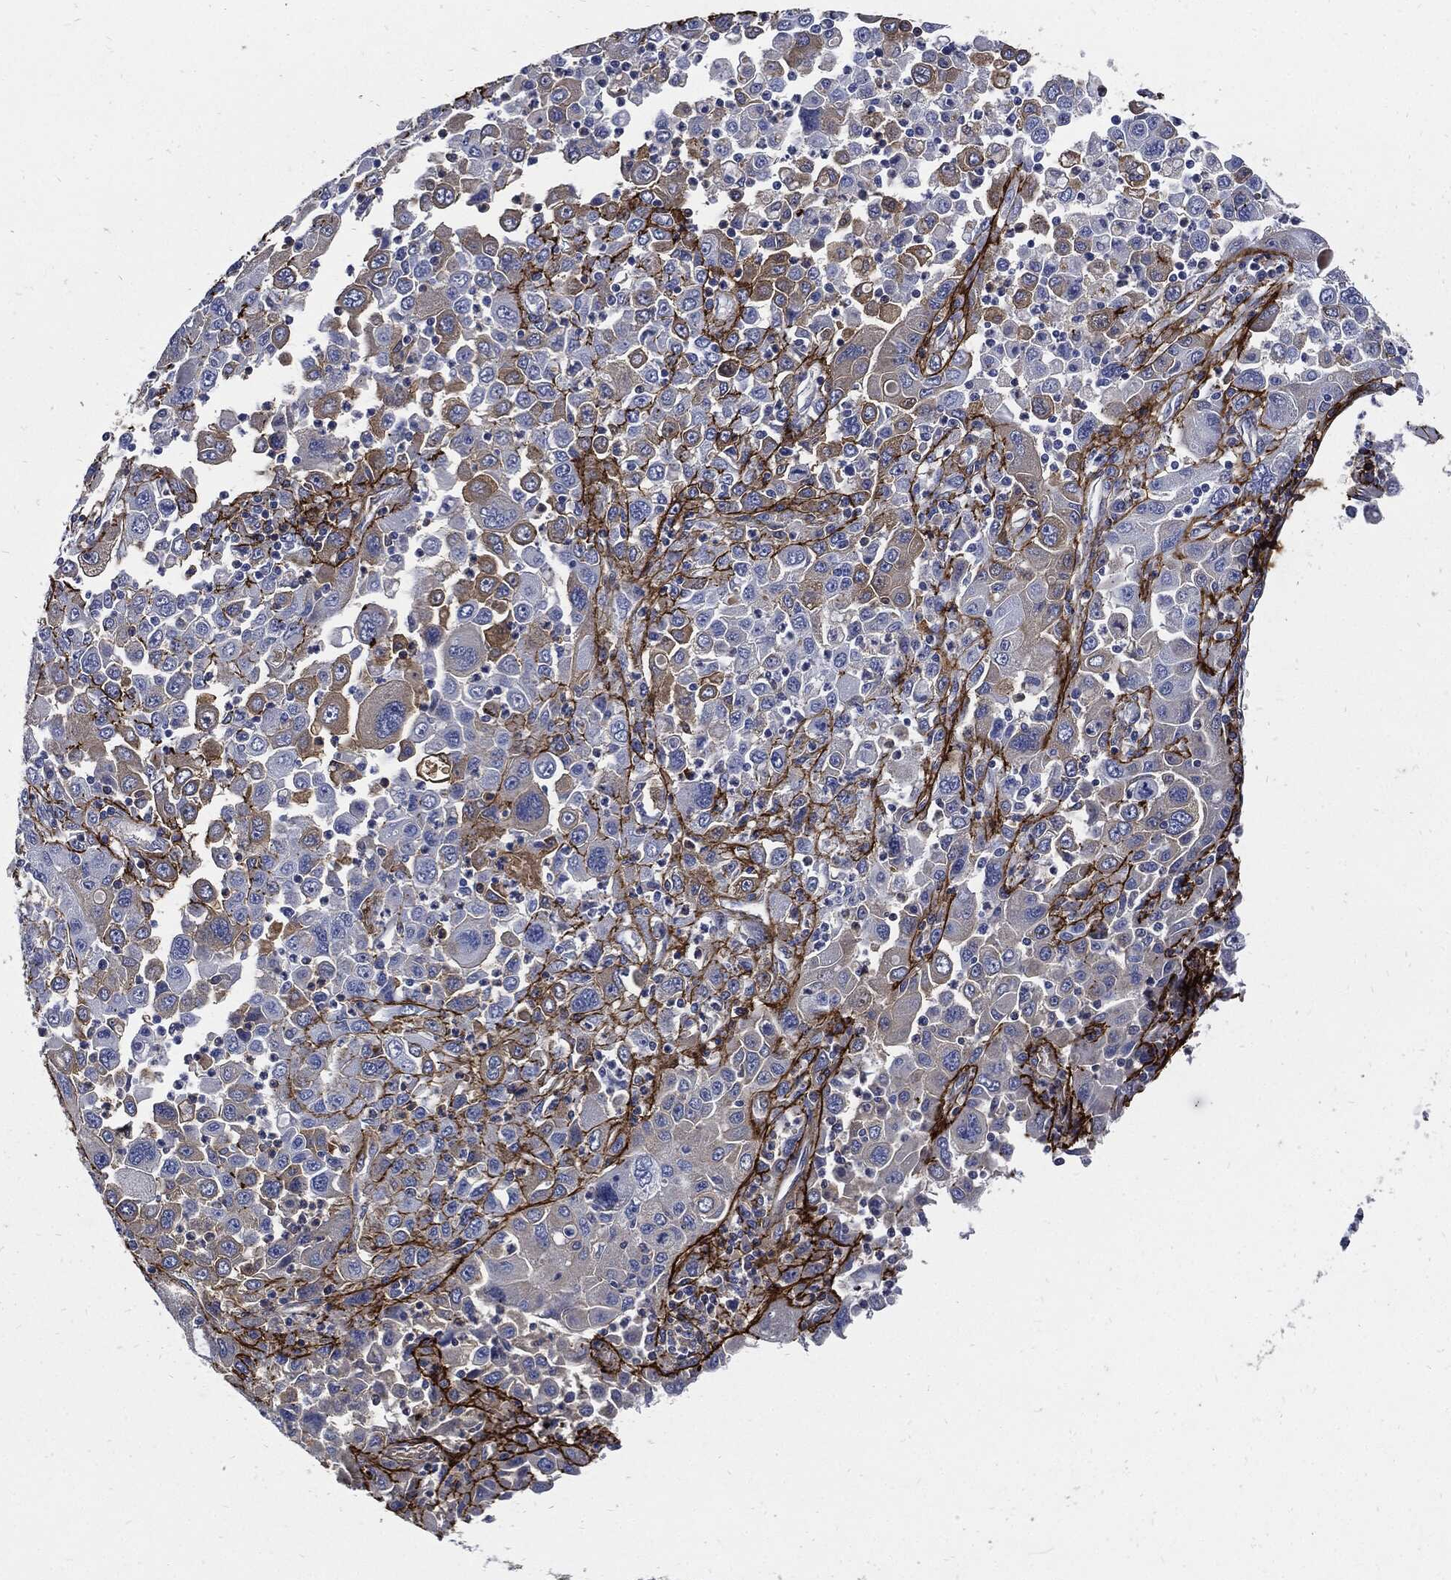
{"staining": {"intensity": "weak", "quantity": "<25%", "location": "cytoplasmic/membranous"}, "tissue": "stomach cancer", "cell_type": "Tumor cells", "image_type": "cancer", "snomed": [{"axis": "morphology", "description": "Adenocarcinoma, NOS"}, {"axis": "topography", "description": "Stomach"}], "caption": "IHC image of human stomach cancer stained for a protein (brown), which displays no expression in tumor cells.", "gene": "FBN1", "patient": {"sex": "male", "age": 56}}